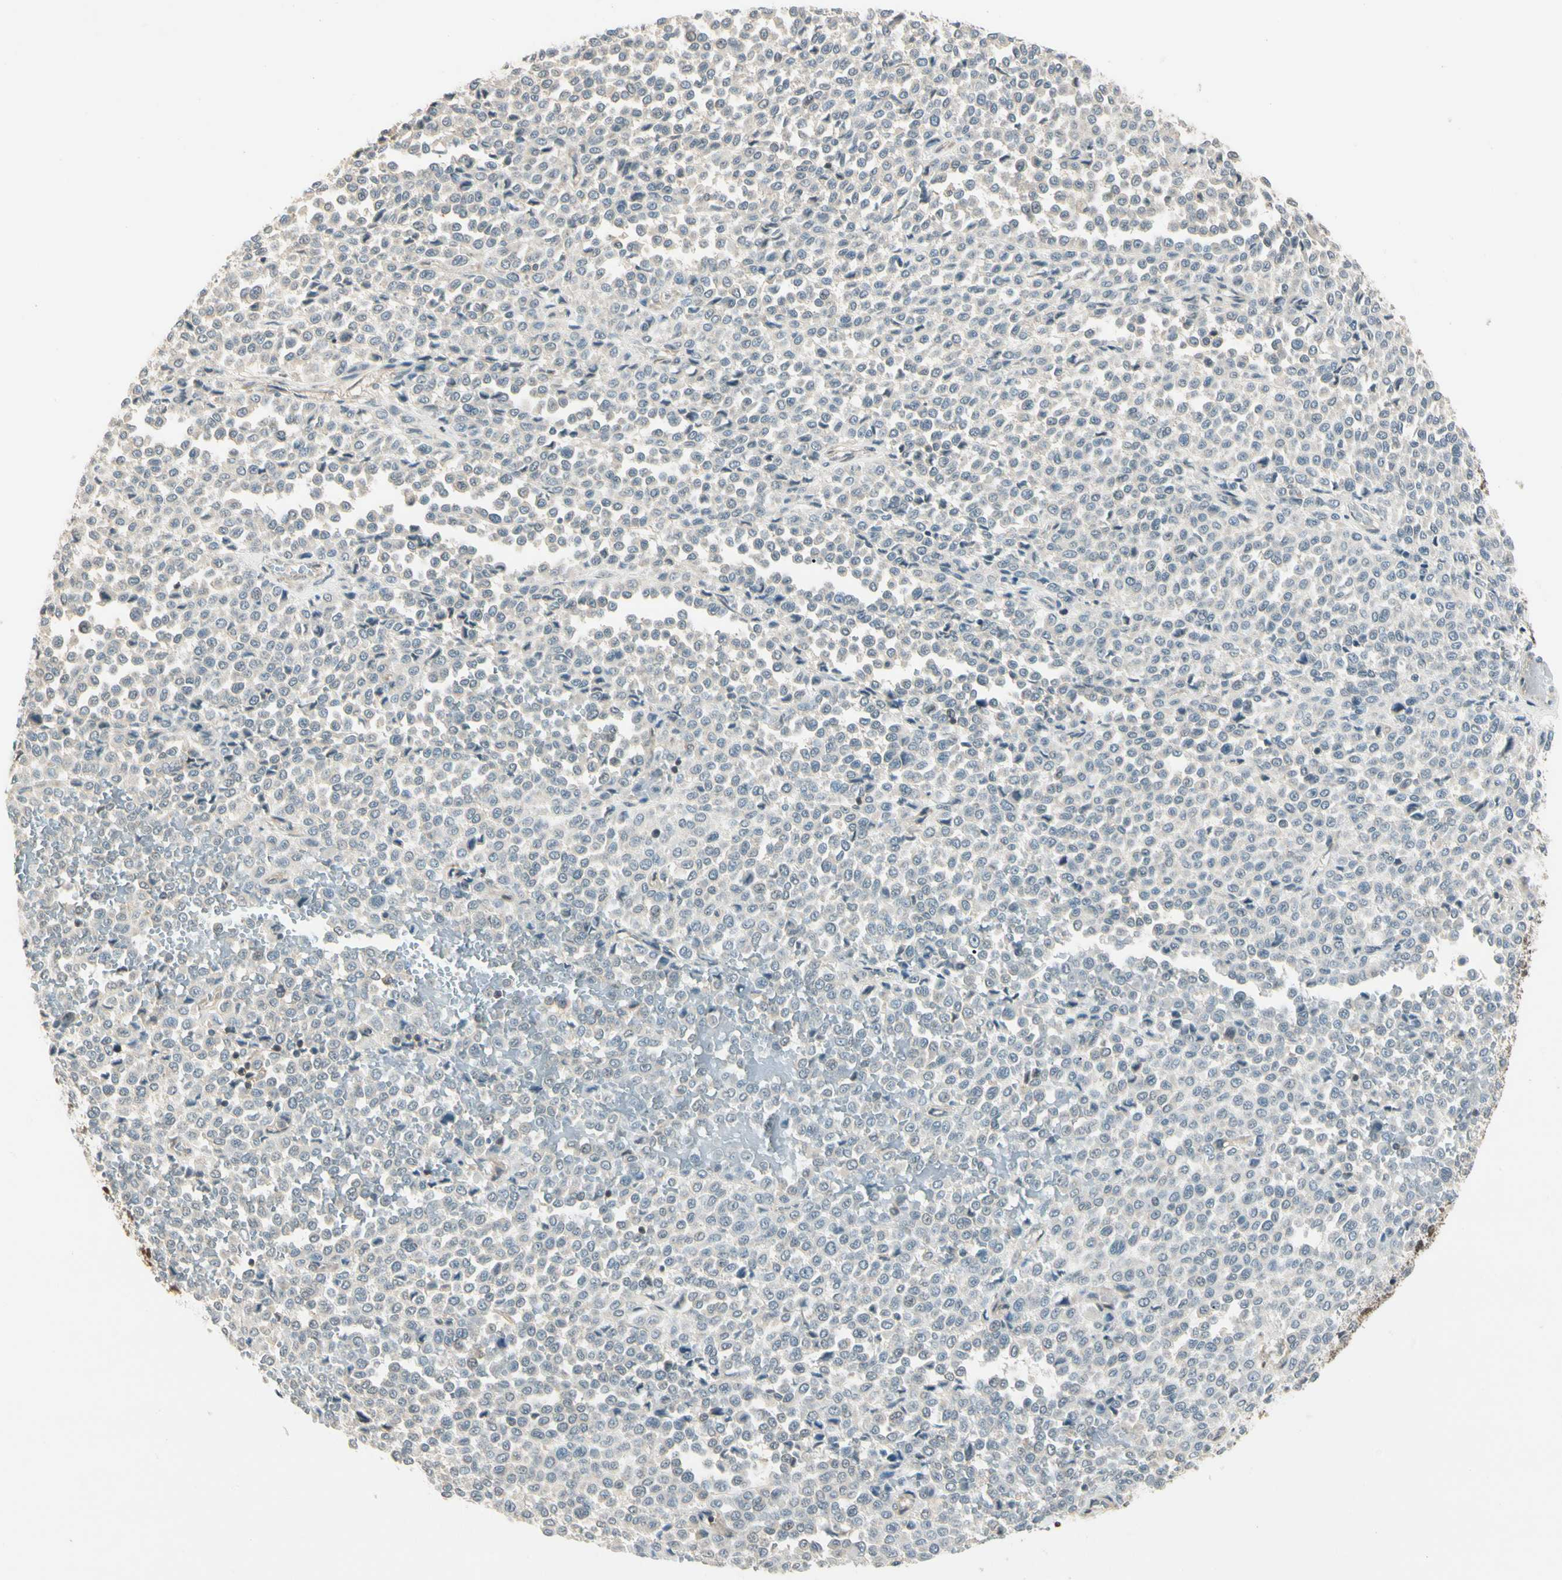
{"staining": {"intensity": "weak", "quantity": "<25%", "location": "cytoplasmic/membranous"}, "tissue": "melanoma", "cell_type": "Tumor cells", "image_type": "cancer", "snomed": [{"axis": "morphology", "description": "Malignant melanoma, Metastatic site"}, {"axis": "topography", "description": "Pancreas"}], "caption": "A photomicrograph of human melanoma is negative for staining in tumor cells.", "gene": "ZSCAN12", "patient": {"sex": "female", "age": 30}}